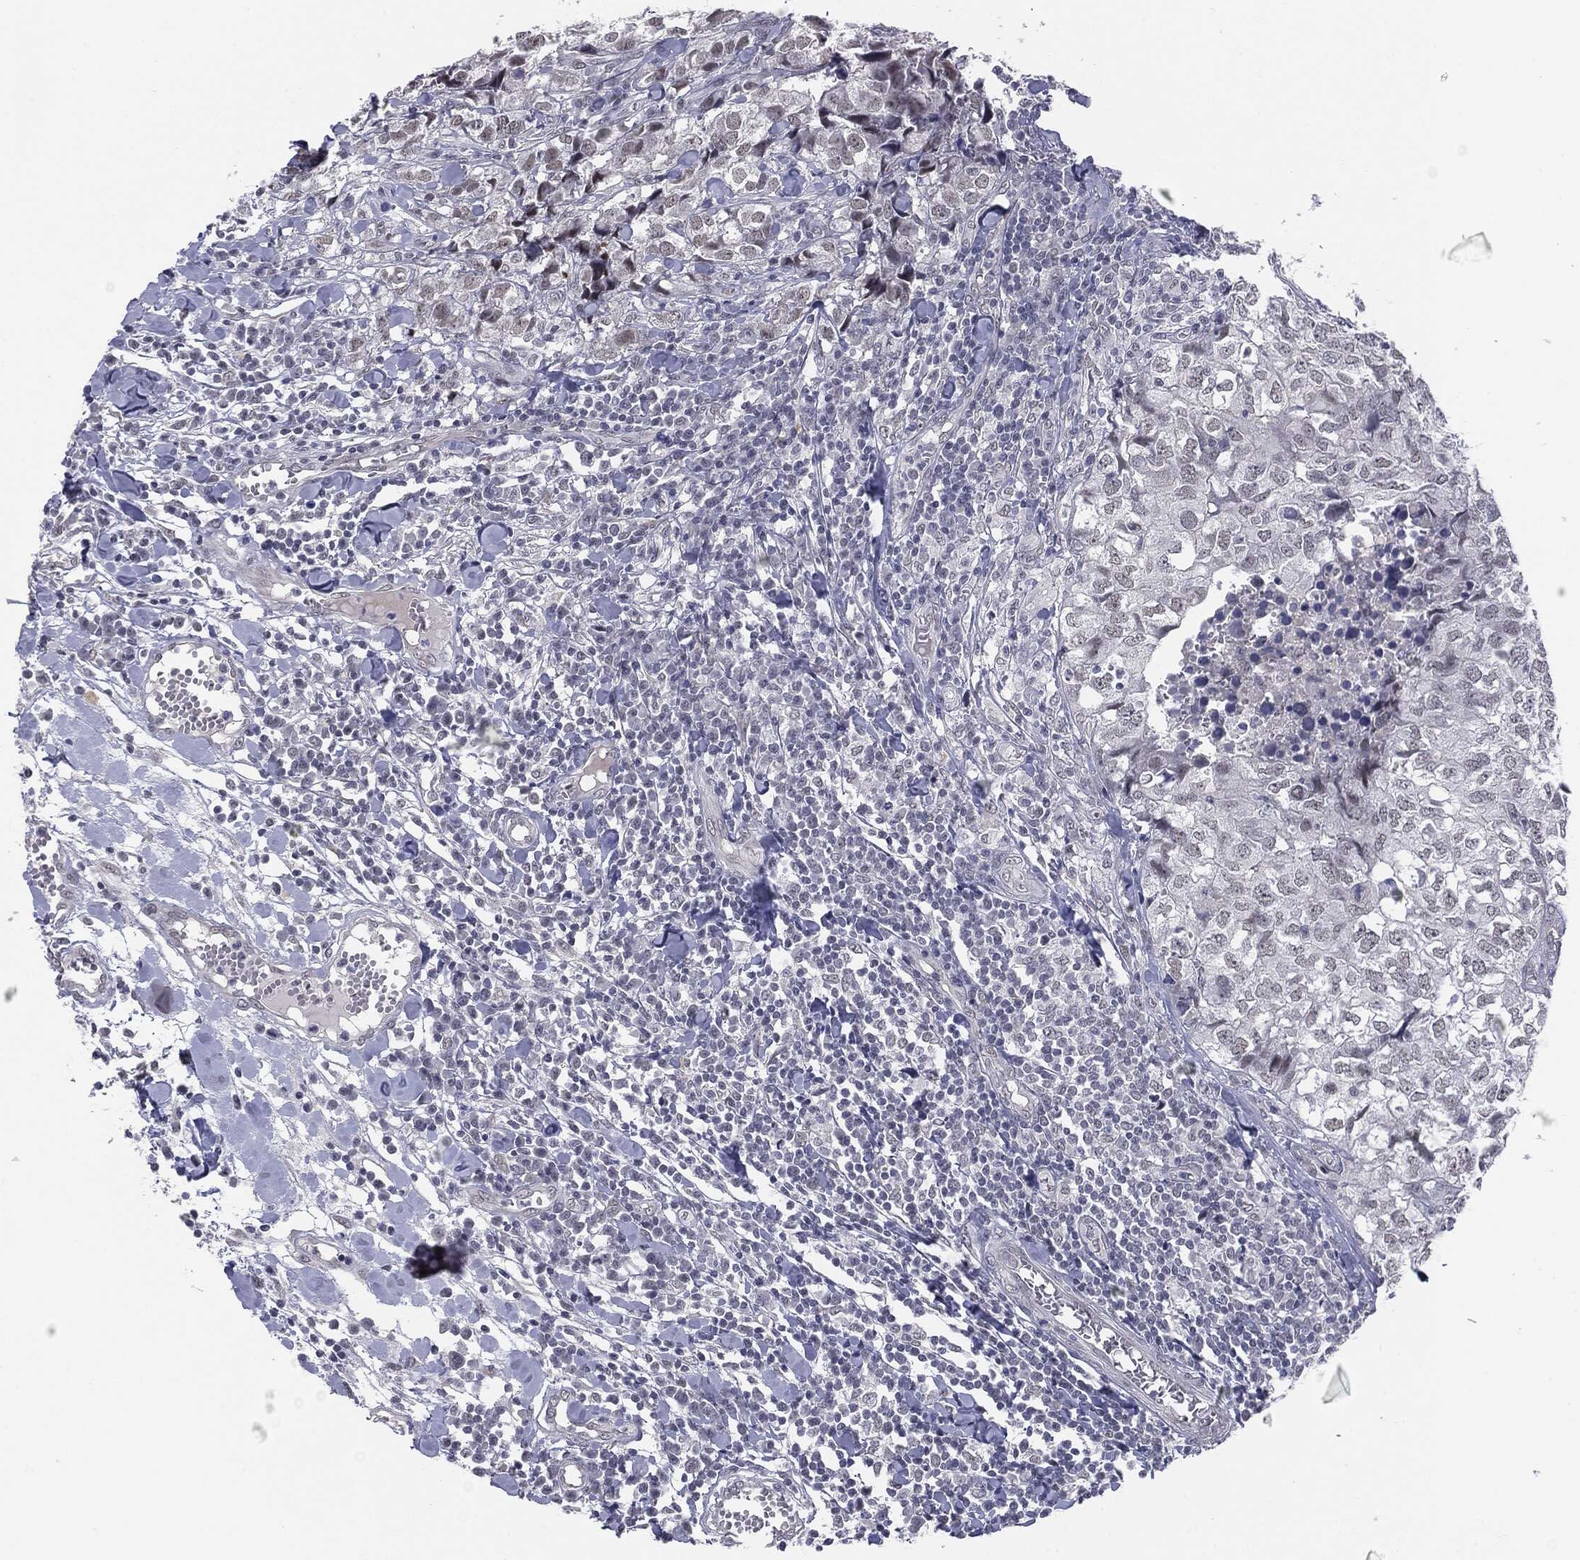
{"staining": {"intensity": "negative", "quantity": "none", "location": "none"}, "tissue": "breast cancer", "cell_type": "Tumor cells", "image_type": "cancer", "snomed": [{"axis": "morphology", "description": "Duct carcinoma"}, {"axis": "topography", "description": "Breast"}], "caption": "High power microscopy photomicrograph of an immunohistochemistry histopathology image of breast infiltrating ductal carcinoma, revealing no significant expression in tumor cells. (DAB (3,3'-diaminobenzidine) immunohistochemistry with hematoxylin counter stain).", "gene": "SLC5A5", "patient": {"sex": "female", "age": 30}}